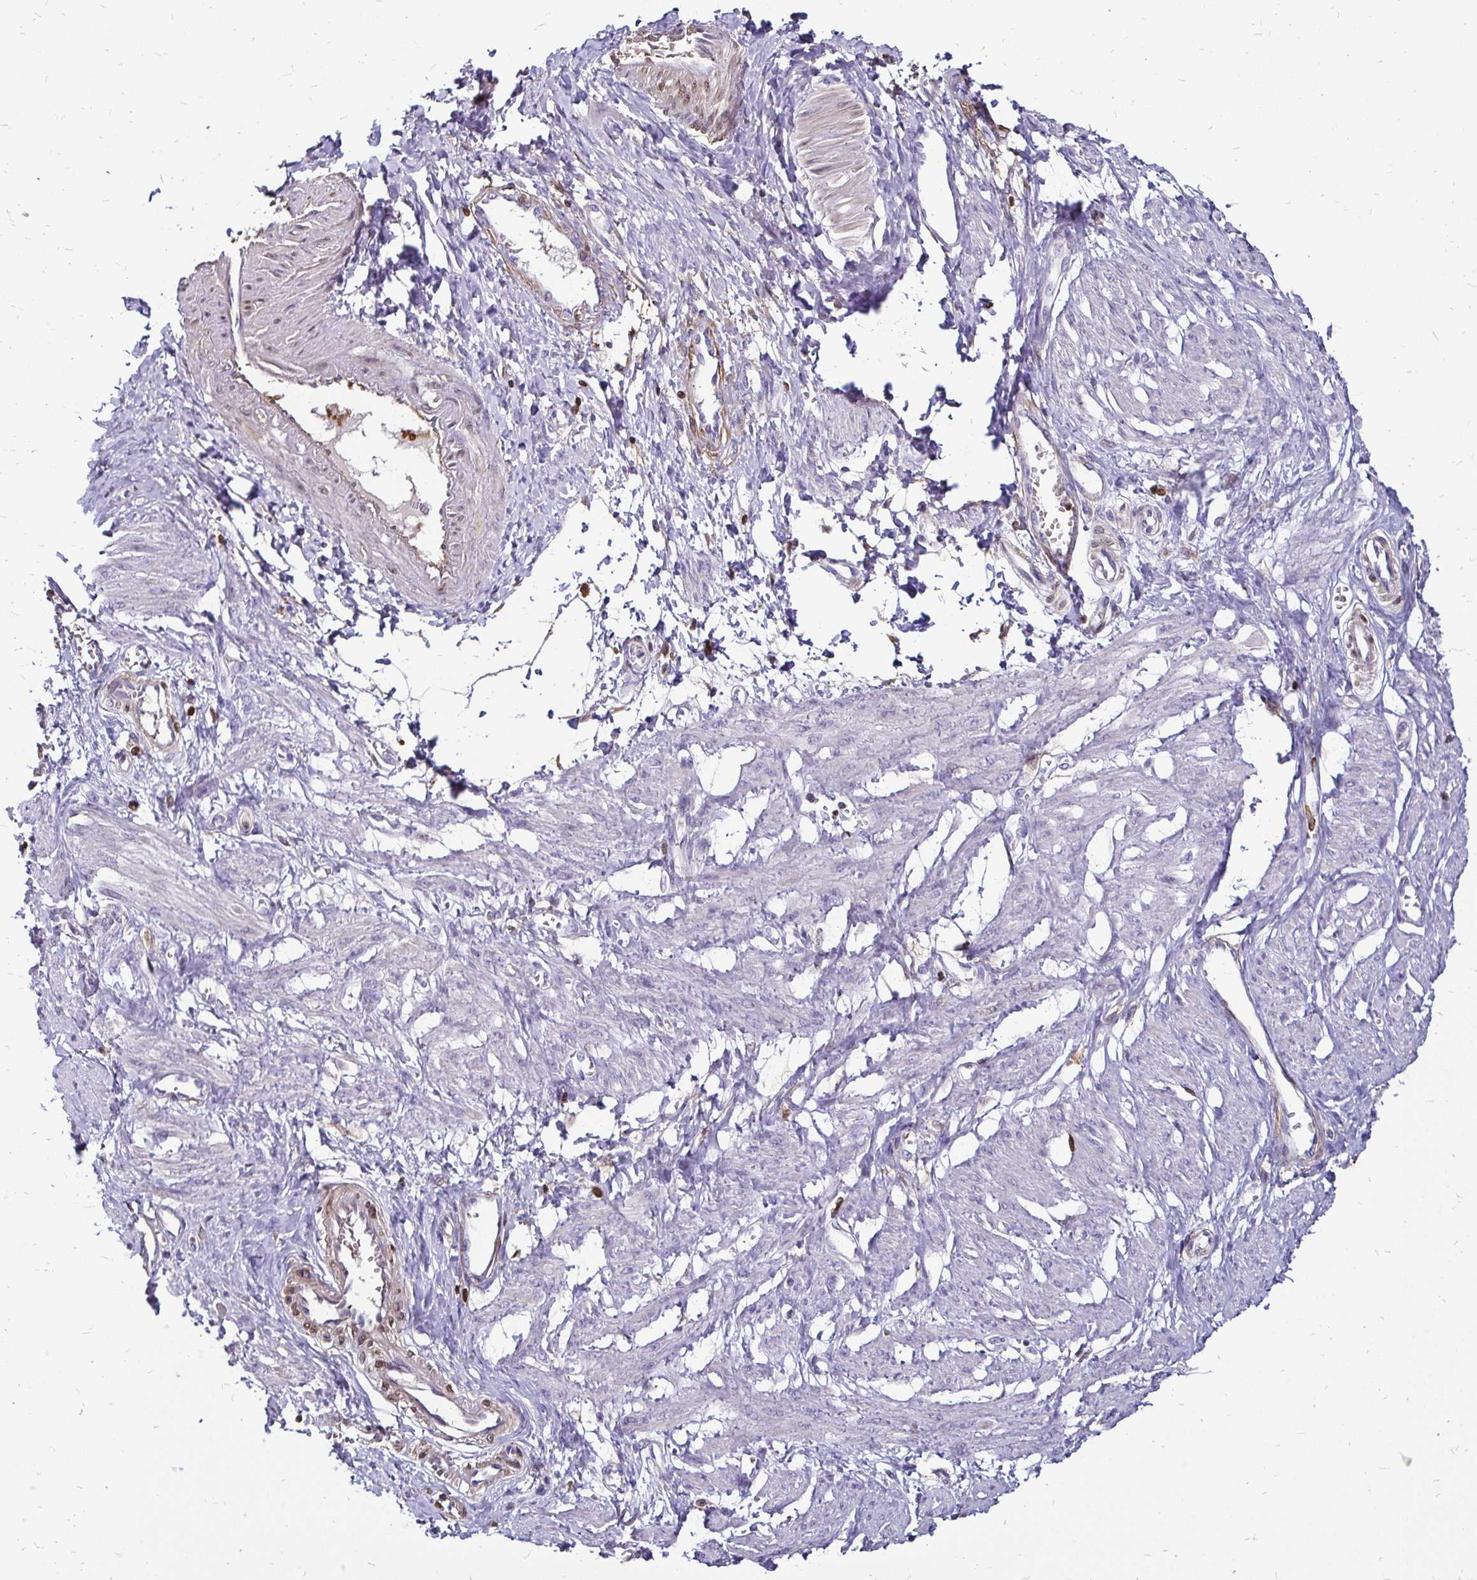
{"staining": {"intensity": "negative", "quantity": "none", "location": "none"}, "tissue": "smooth muscle", "cell_type": "Smooth muscle cells", "image_type": "normal", "snomed": [{"axis": "morphology", "description": "Normal tissue, NOS"}, {"axis": "topography", "description": "Smooth muscle"}, {"axis": "topography", "description": "Uterus"}], "caption": "The IHC histopathology image has no significant expression in smooth muscle cells of smooth muscle.", "gene": "ZFP1", "patient": {"sex": "female", "age": 39}}